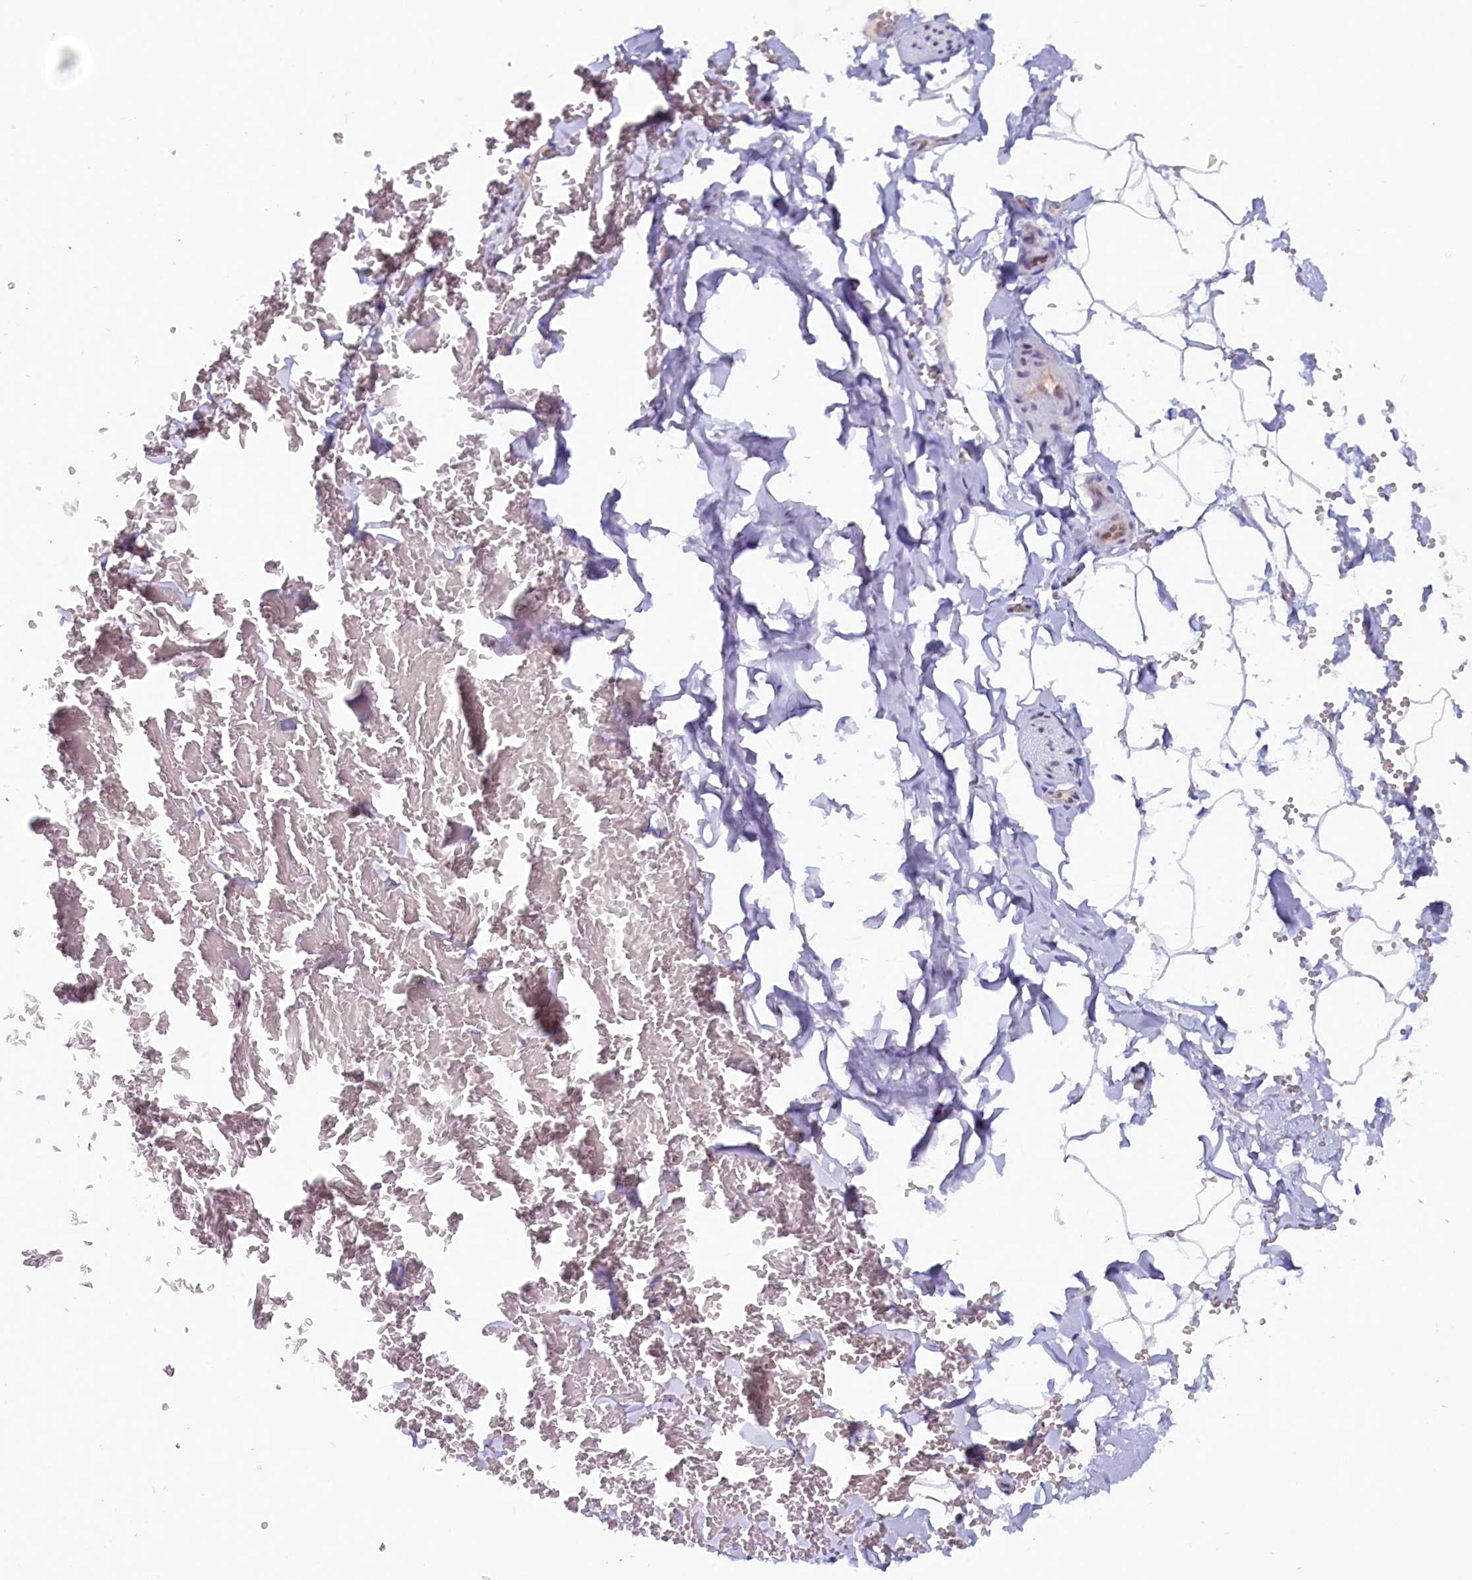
{"staining": {"intensity": "negative", "quantity": "none", "location": "none"}, "tissue": "adipose tissue", "cell_type": "Adipocytes", "image_type": "normal", "snomed": [{"axis": "morphology", "description": "Normal tissue, NOS"}, {"axis": "topography", "description": "Gallbladder"}, {"axis": "topography", "description": "Peripheral nerve tissue"}], "caption": "DAB immunohistochemical staining of benign human adipose tissue demonstrates no significant positivity in adipocytes. The staining is performed using DAB brown chromogen with nuclei counter-stained in using hematoxylin.", "gene": "C1D", "patient": {"sex": "male", "age": 38}}